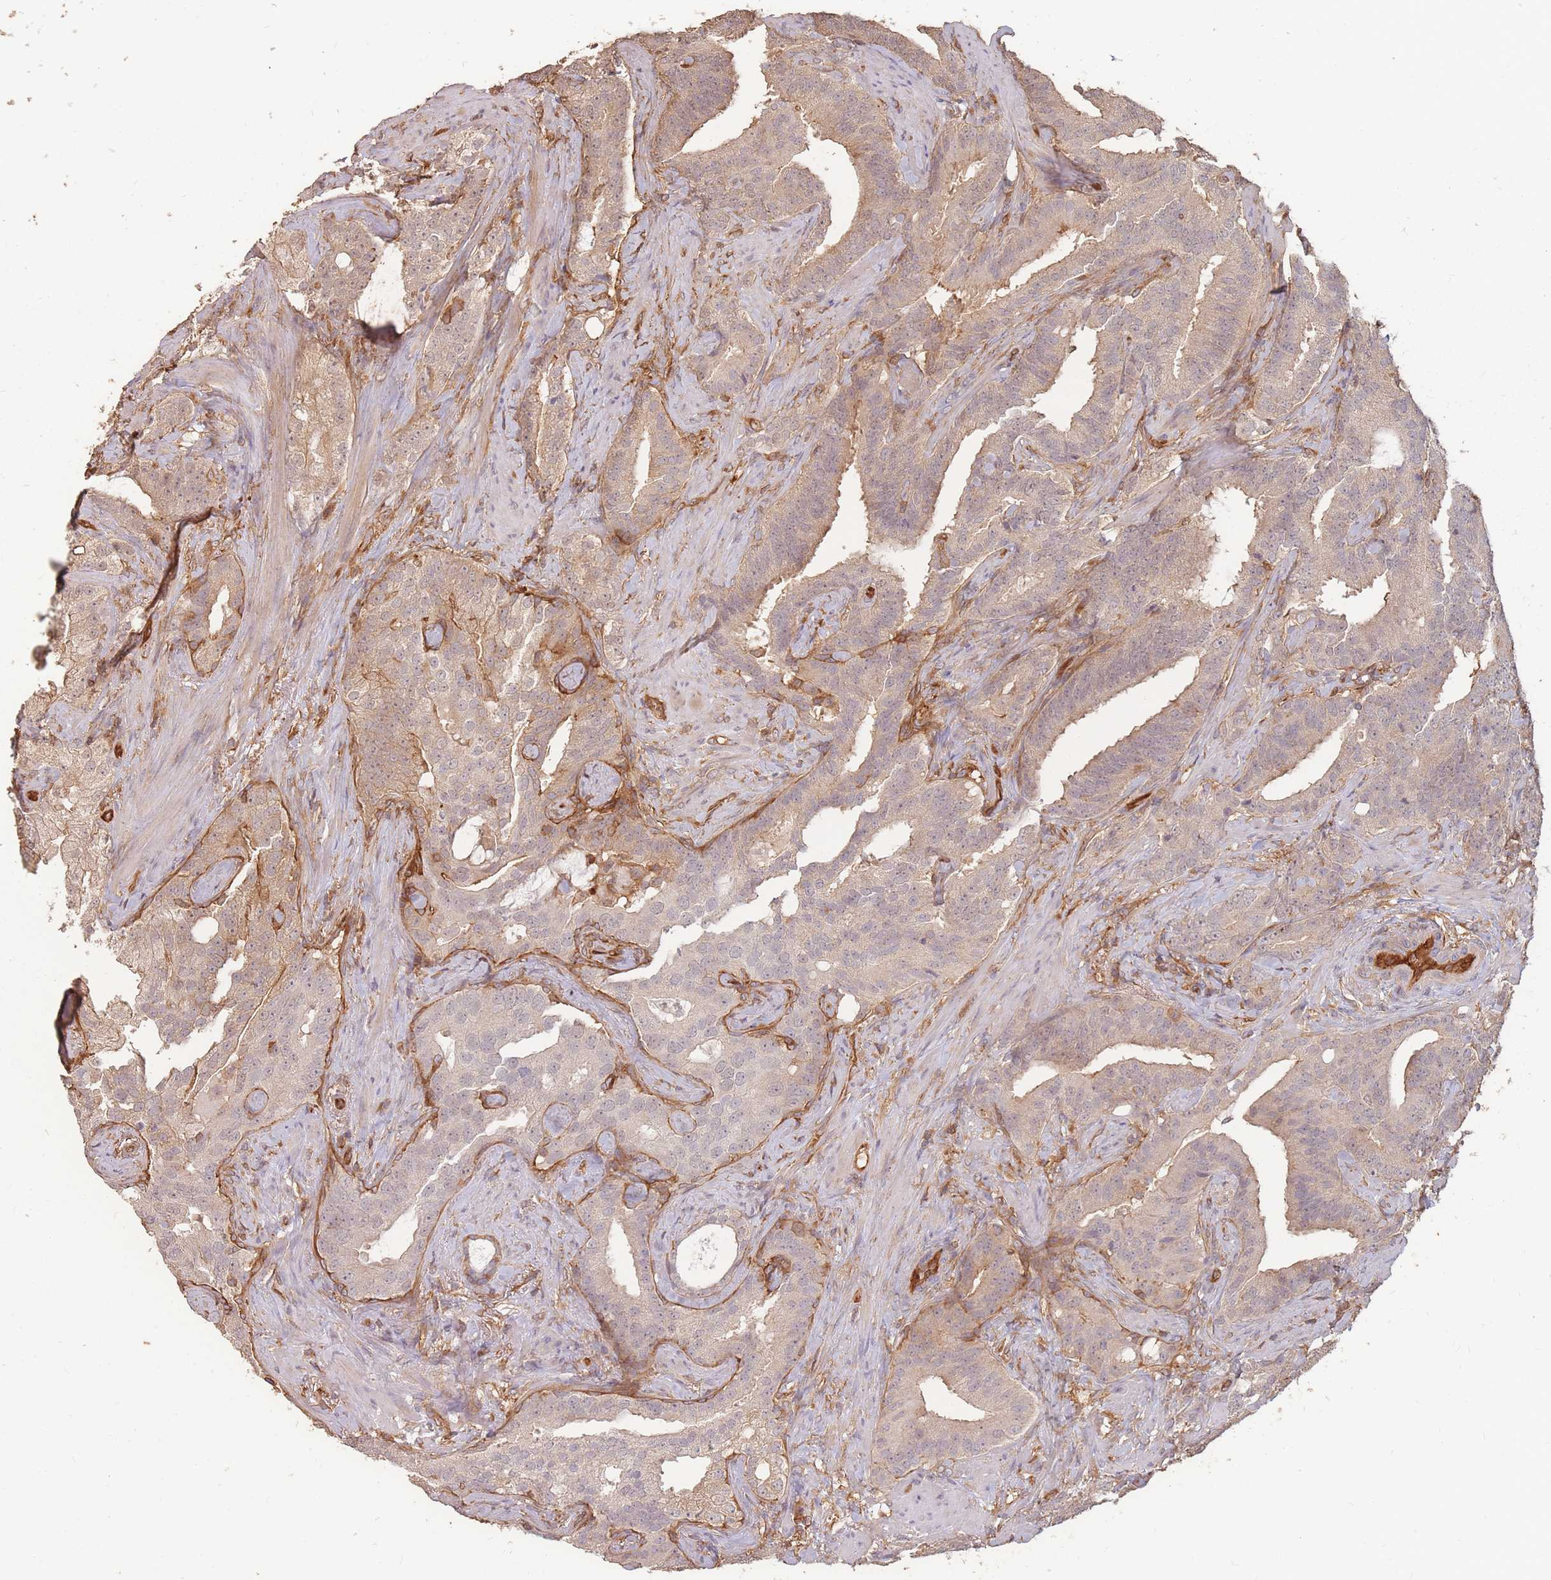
{"staining": {"intensity": "weak", "quantity": "25%-75%", "location": "cytoplasmic/membranous"}, "tissue": "prostate cancer", "cell_type": "Tumor cells", "image_type": "cancer", "snomed": [{"axis": "morphology", "description": "Adenocarcinoma, High grade"}, {"axis": "topography", "description": "Prostate"}], "caption": "This is an image of IHC staining of prostate cancer, which shows weak positivity in the cytoplasmic/membranous of tumor cells.", "gene": "PLS3", "patient": {"sex": "male", "age": 64}}